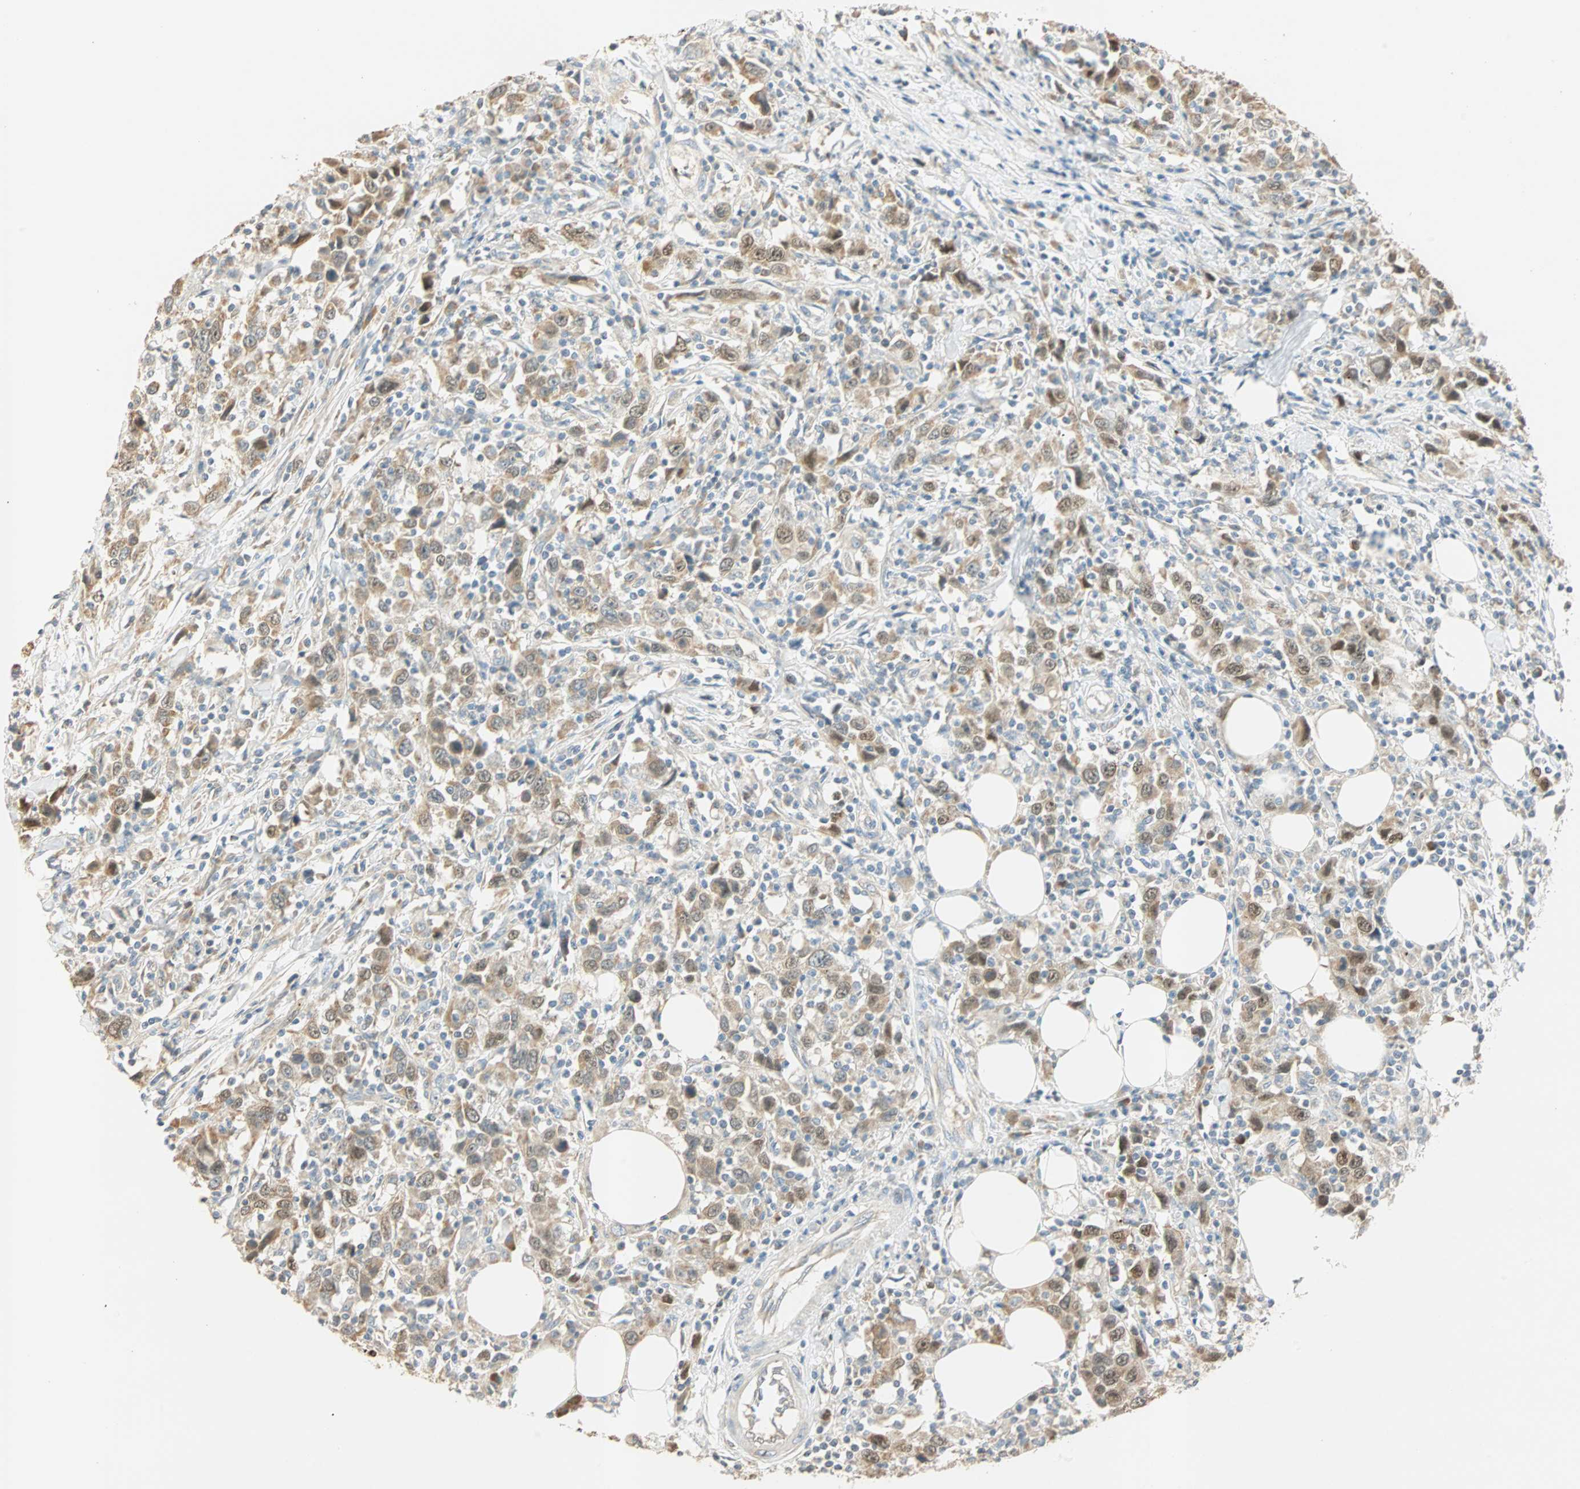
{"staining": {"intensity": "weak", "quantity": "25%-75%", "location": "cytoplasmic/membranous,nuclear"}, "tissue": "urothelial cancer", "cell_type": "Tumor cells", "image_type": "cancer", "snomed": [{"axis": "morphology", "description": "Urothelial carcinoma, High grade"}, {"axis": "topography", "description": "Urinary bladder"}], "caption": "Urothelial cancer was stained to show a protein in brown. There is low levels of weak cytoplasmic/membranous and nuclear positivity in approximately 25%-75% of tumor cells. The staining was performed using DAB (3,3'-diaminobenzidine), with brown indicating positive protein expression. Nuclei are stained blue with hematoxylin.", "gene": "RAD18", "patient": {"sex": "male", "age": 61}}